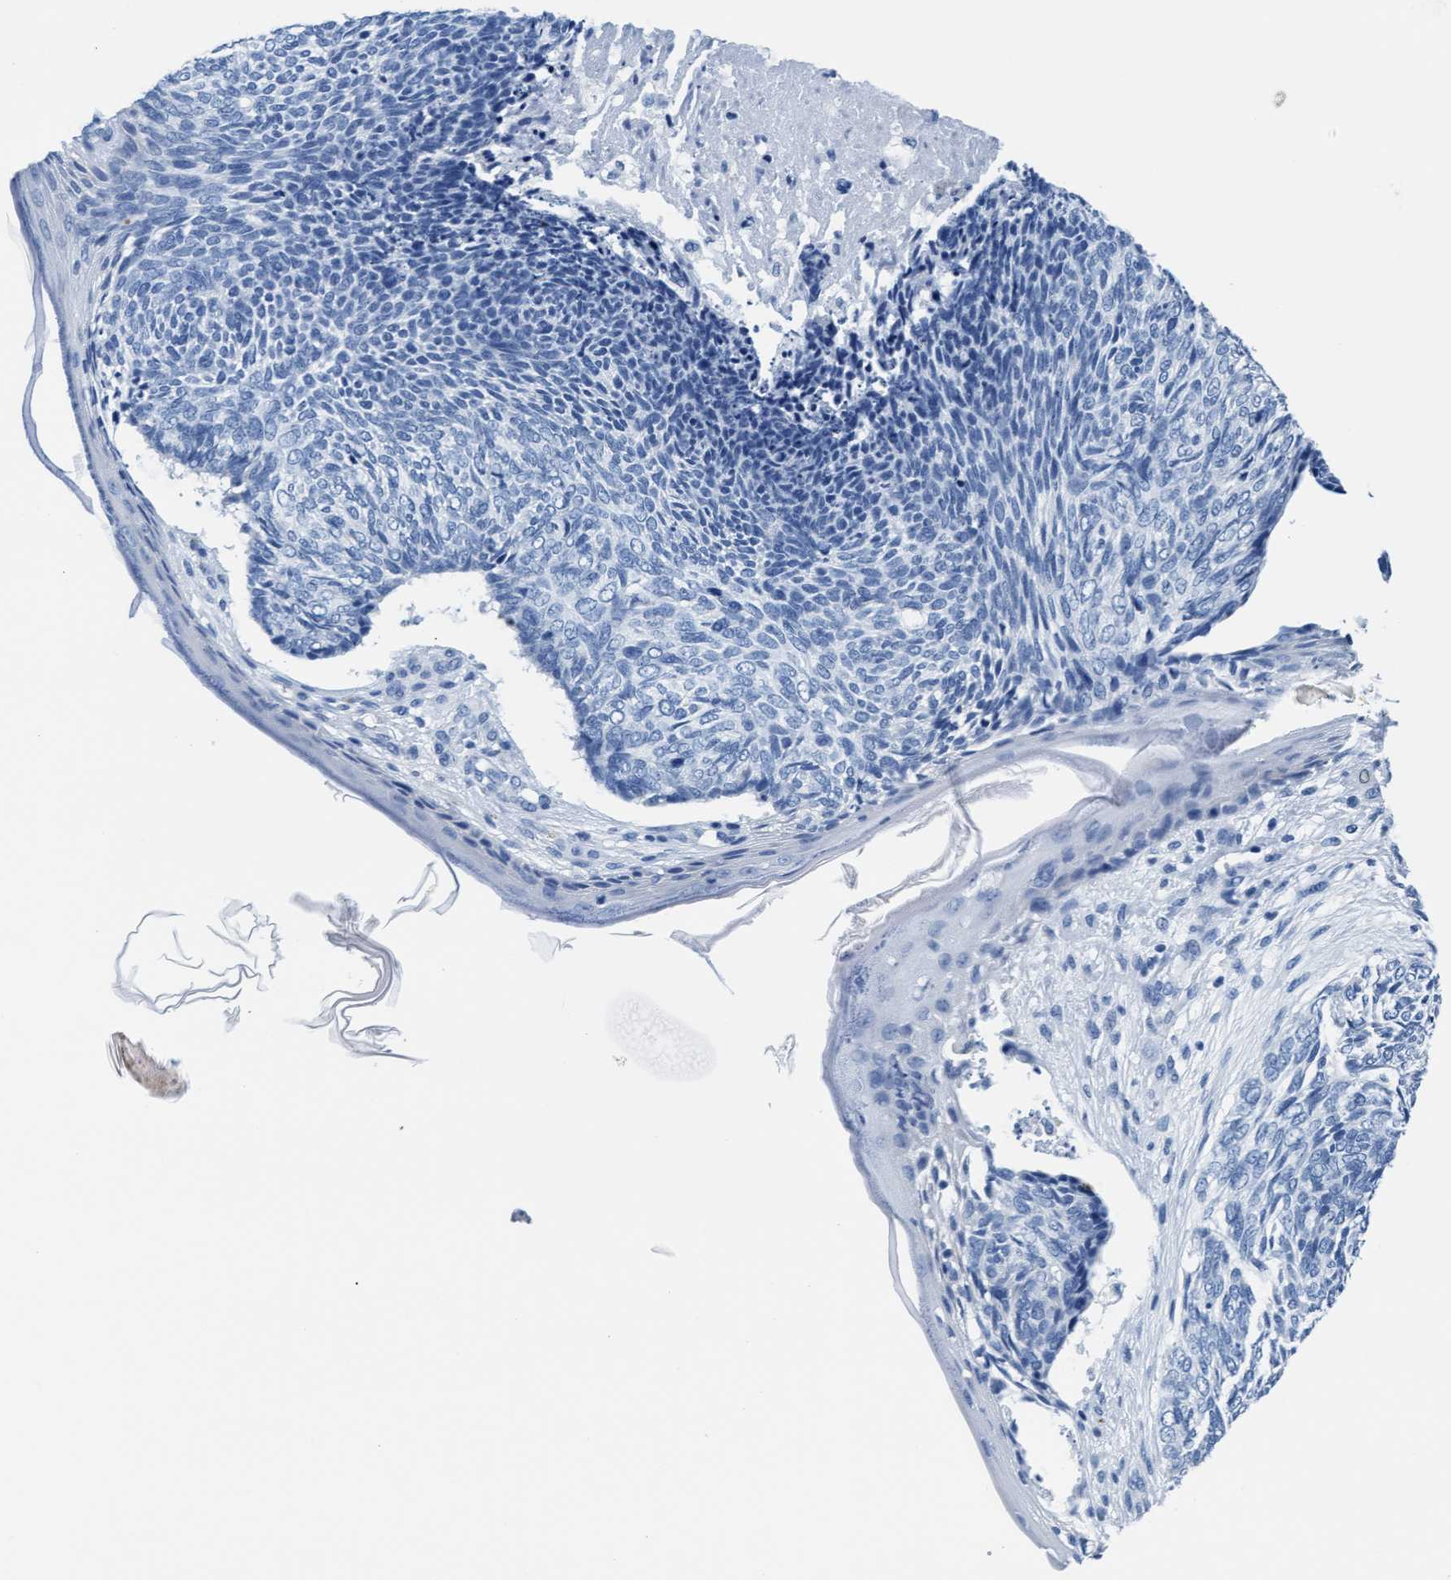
{"staining": {"intensity": "negative", "quantity": "none", "location": "none"}, "tissue": "skin cancer", "cell_type": "Tumor cells", "image_type": "cancer", "snomed": [{"axis": "morphology", "description": "Basal cell carcinoma"}, {"axis": "topography", "description": "Skin"}], "caption": "Photomicrograph shows no protein positivity in tumor cells of skin basal cell carcinoma tissue.", "gene": "MMP8", "patient": {"sex": "female", "age": 84}}